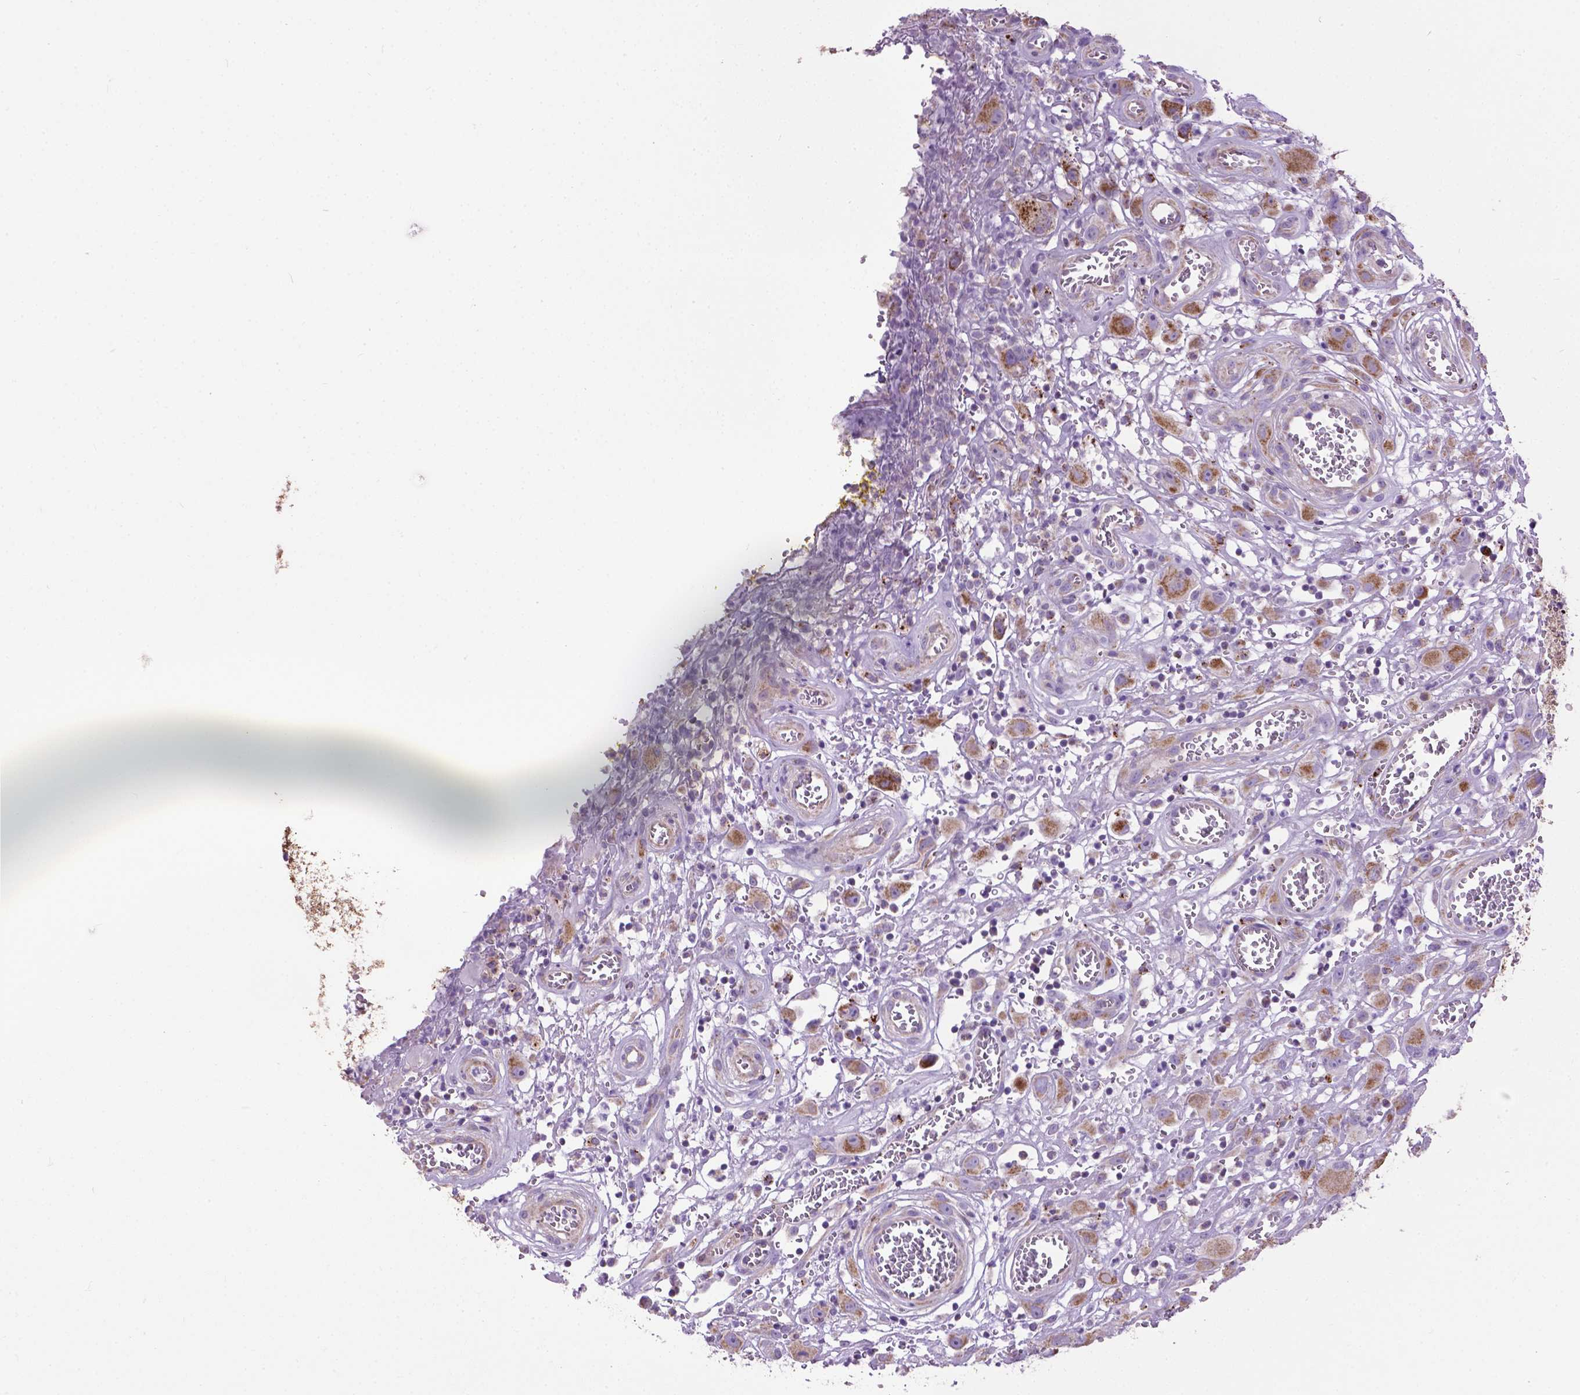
{"staining": {"intensity": "moderate", "quantity": ">75%", "location": "cytoplasmic/membranous"}, "tissue": "head and neck cancer", "cell_type": "Tumor cells", "image_type": "cancer", "snomed": [{"axis": "morphology", "description": "Squamous cell carcinoma, NOS"}, {"axis": "morphology", "description": "Squamous cell carcinoma, metastatic, NOS"}, {"axis": "topography", "description": "Oral tissue"}, {"axis": "topography", "description": "Head-Neck"}], "caption": "Head and neck metastatic squamous cell carcinoma tissue shows moderate cytoplasmic/membranous positivity in about >75% of tumor cells", "gene": "VDAC1", "patient": {"sex": "female", "age": 85}}